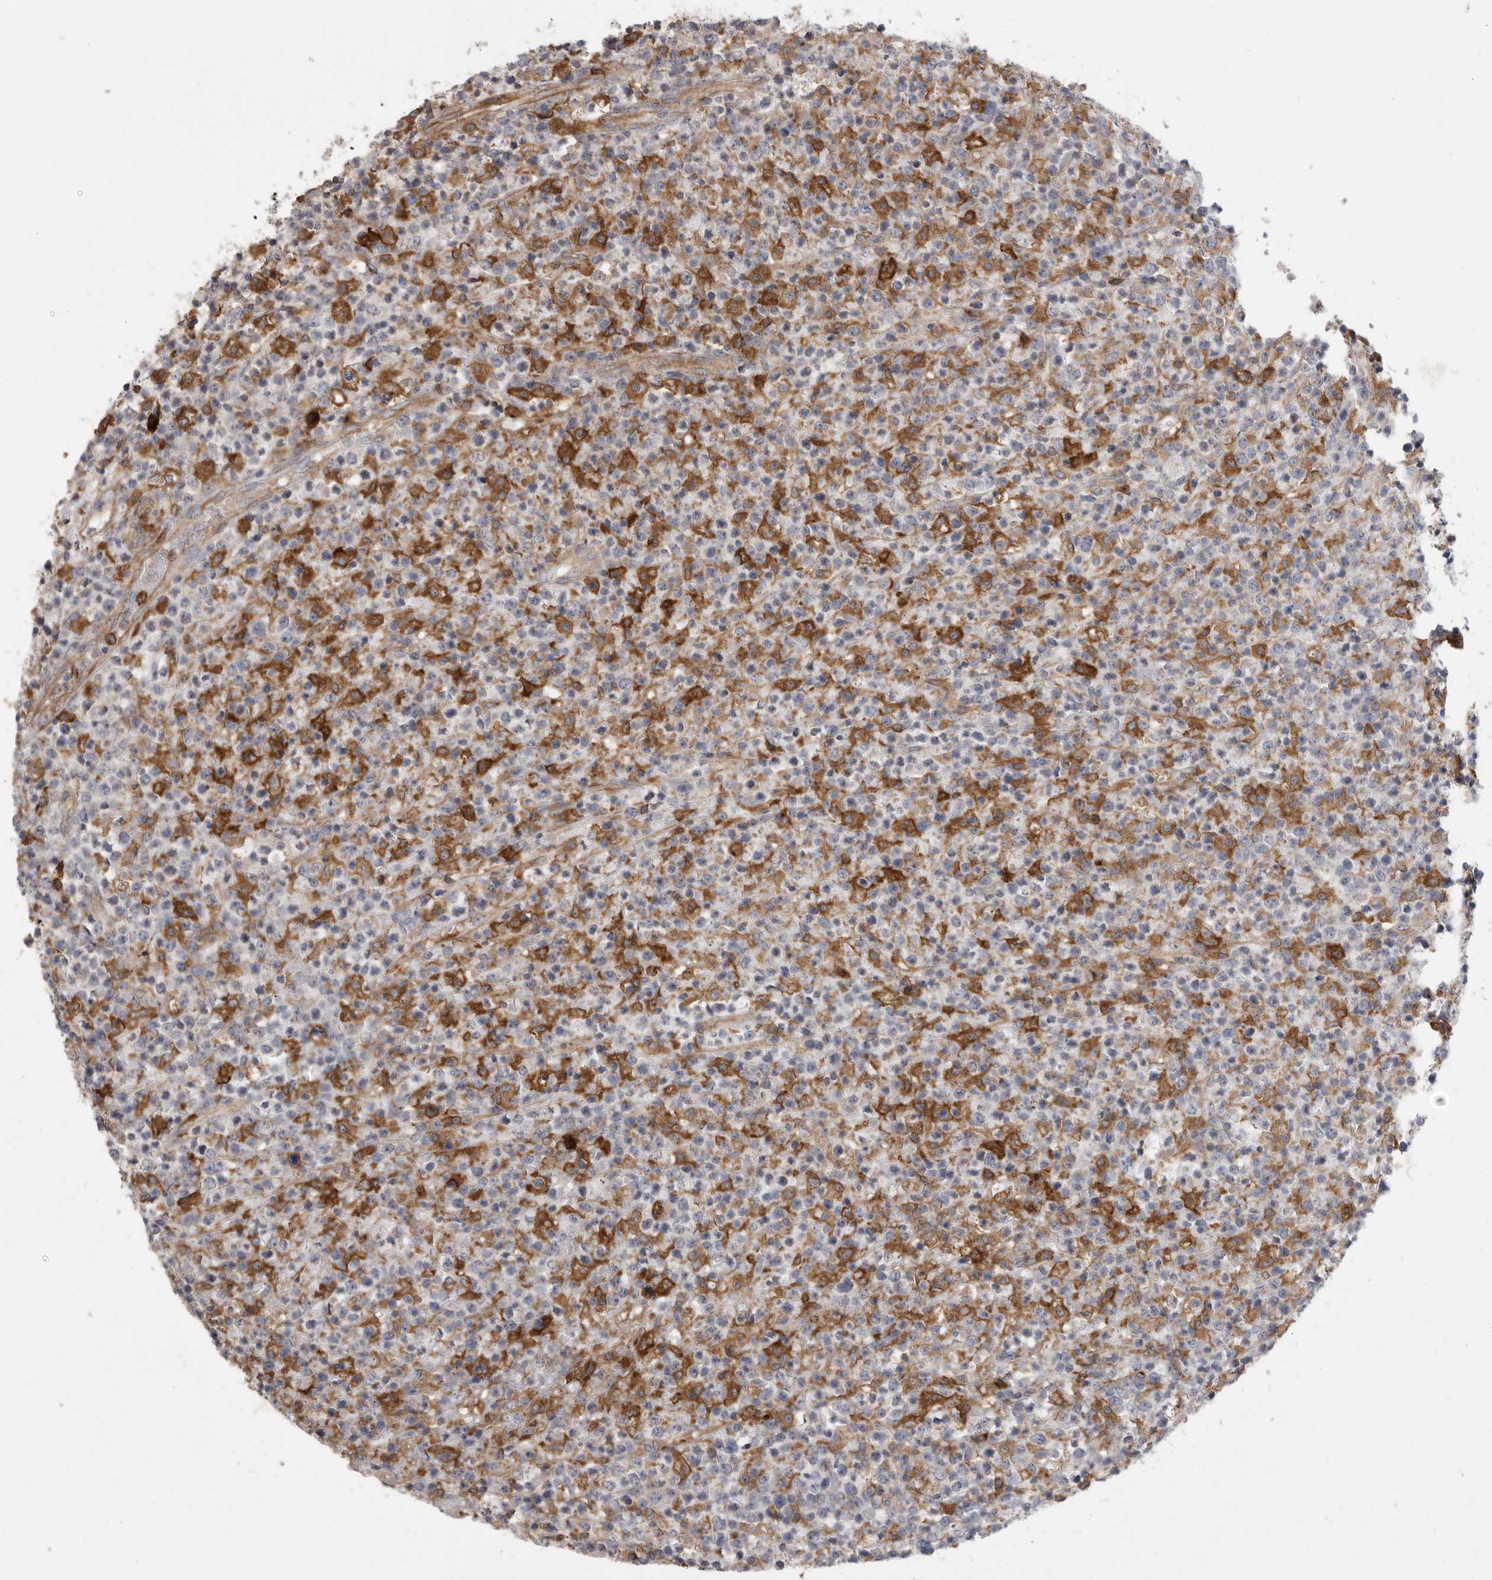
{"staining": {"intensity": "negative", "quantity": "none", "location": "none"}, "tissue": "lymphoma", "cell_type": "Tumor cells", "image_type": "cancer", "snomed": [{"axis": "morphology", "description": "Malignant lymphoma, non-Hodgkin's type, High grade"}, {"axis": "topography", "description": "Colon"}], "caption": "Photomicrograph shows no protein expression in tumor cells of lymphoma tissue.", "gene": "SIGLEC10", "patient": {"sex": "female", "age": 53}}